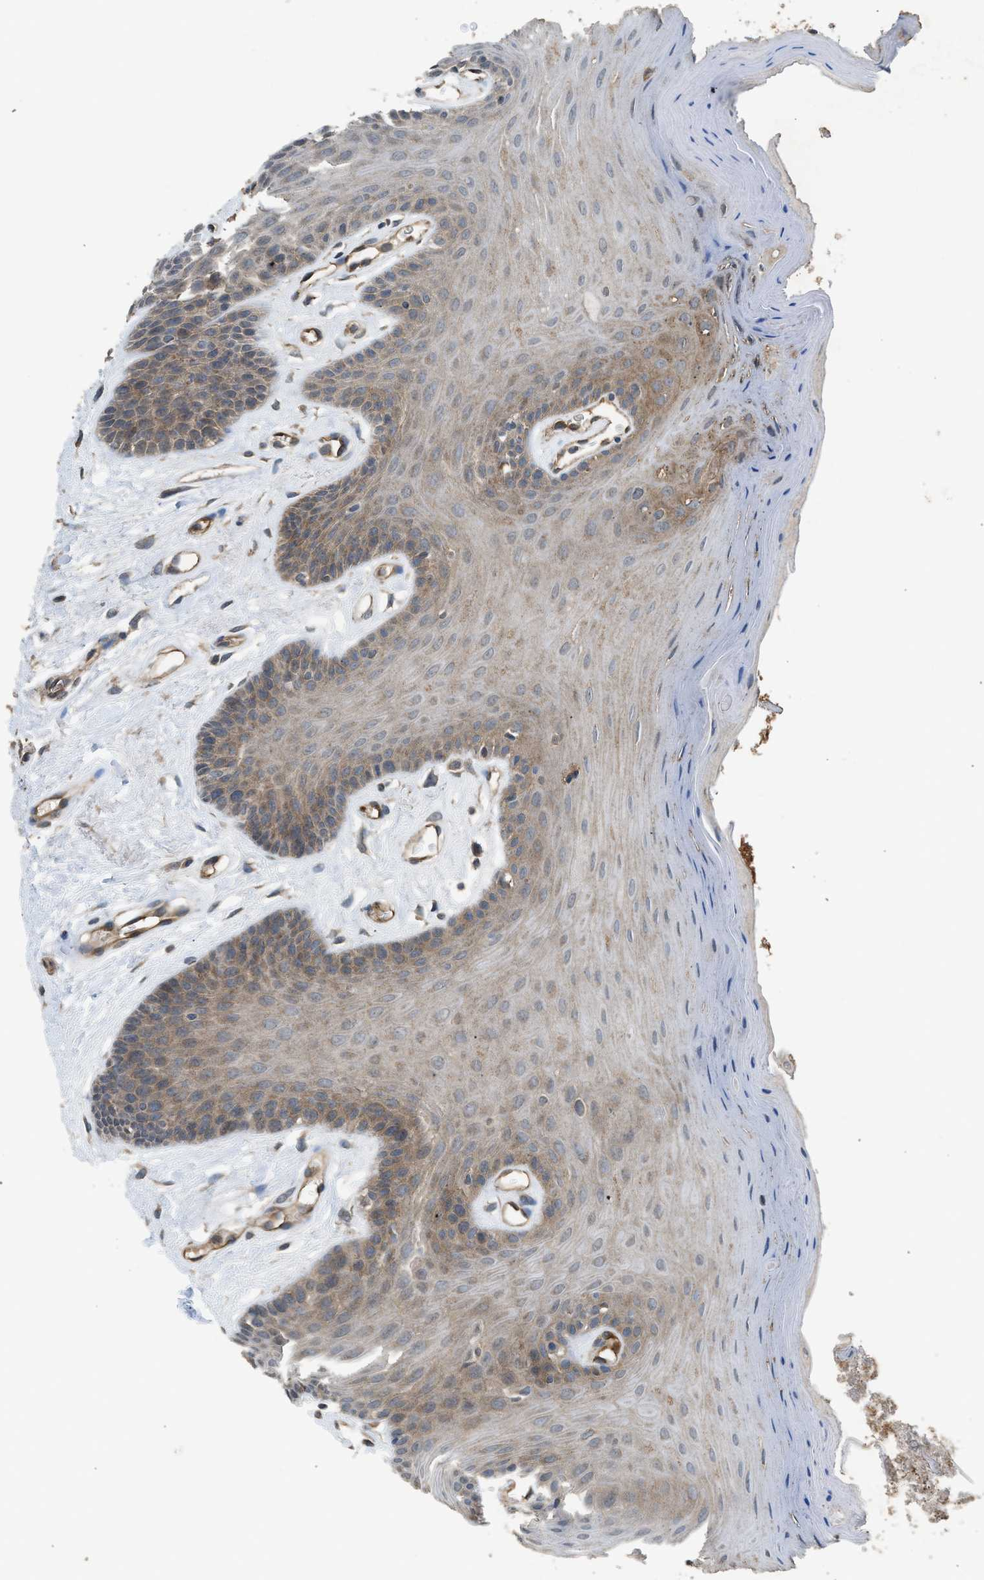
{"staining": {"intensity": "moderate", "quantity": ">75%", "location": "cytoplasmic/membranous"}, "tissue": "oral mucosa", "cell_type": "Squamous epithelial cells", "image_type": "normal", "snomed": [{"axis": "morphology", "description": "Normal tissue, NOS"}, {"axis": "morphology", "description": "Squamous cell carcinoma, NOS"}, {"axis": "topography", "description": "Skeletal muscle"}, {"axis": "topography", "description": "Adipose tissue"}, {"axis": "topography", "description": "Vascular tissue"}, {"axis": "topography", "description": "Oral tissue"}, {"axis": "topography", "description": "Peripheral nerve tissue"}, {"axis": "topography", "description": "Head-Neck"}], "caption": "Benign oral mucosa was stained to show a protein in brown. There is medium levels of moderate cytoplasmic/membranous expression in about >75% of squamous epithelial cells. The staining is performed using DAB (3,3'-diaminobenzidine) brown chromogen to label protein expression. The nuclei are counter-stained blue using hematoxylin.", "gene": "HIP1R", "patient": {"sex": "male", "age": 71}}